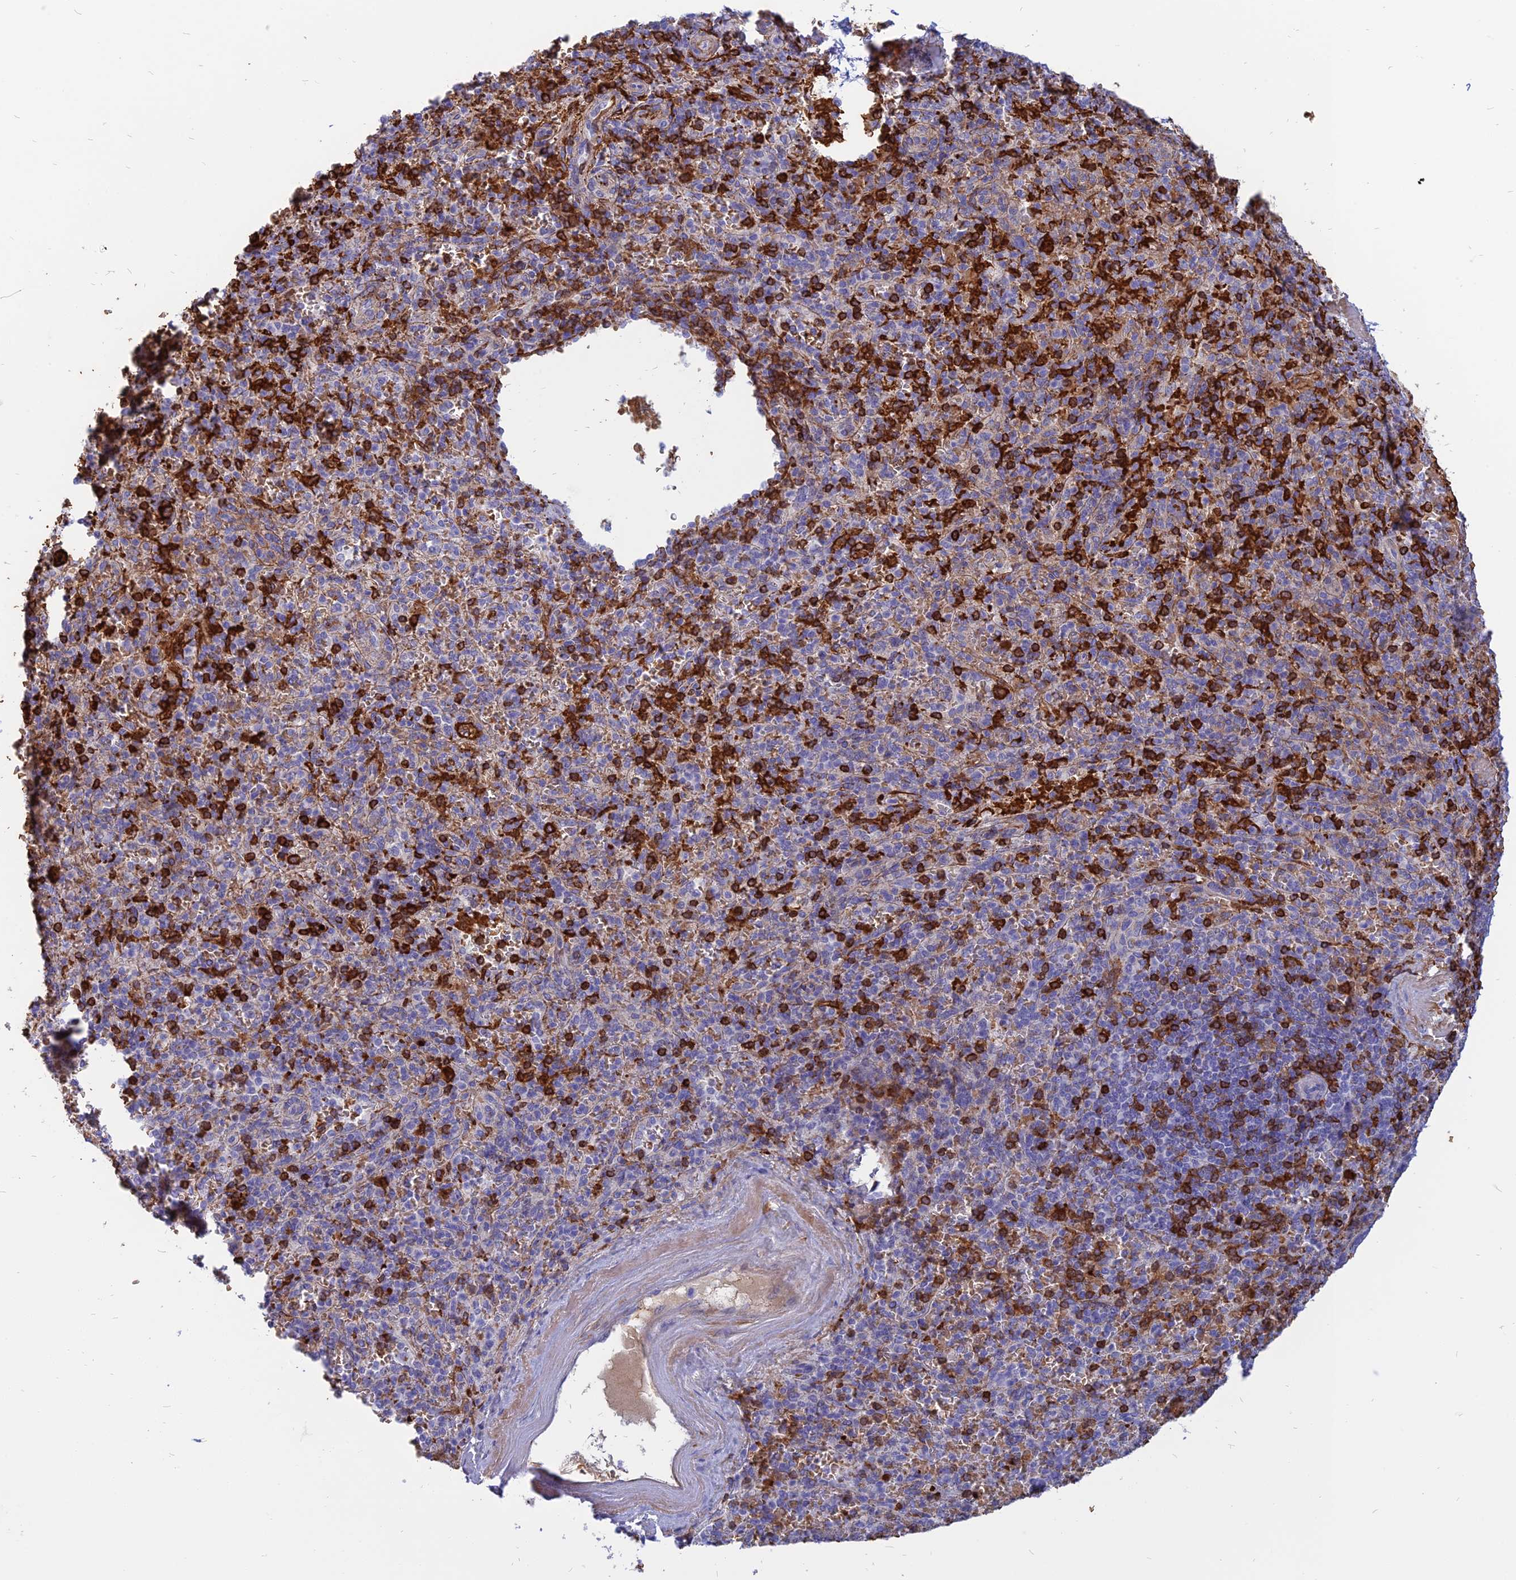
{"staining": {"intensity": "strong", "quantity": "<25%", "location": "cytoplasmic/membranous"}, "tissue": "spleen", "cell_type": "Cells in red pulp", "image_type": "normal", "snomed": [{"axis": "morphology", "description": "Normal tissue, NOS"}, {"axis": "topography", "description": "Spleen"}], "caption": "IHC of benign spleen demonstrates medium levels of strong cytoplasmic/membranous positivity in about <25% of cells in red pulp. (DAB (3,3'-diaminobenzidine) IHC, brown staining for protein, blue staining for nuclei).", "gene": "HHAT", "patient": {"sex": "male", "age": 82}}